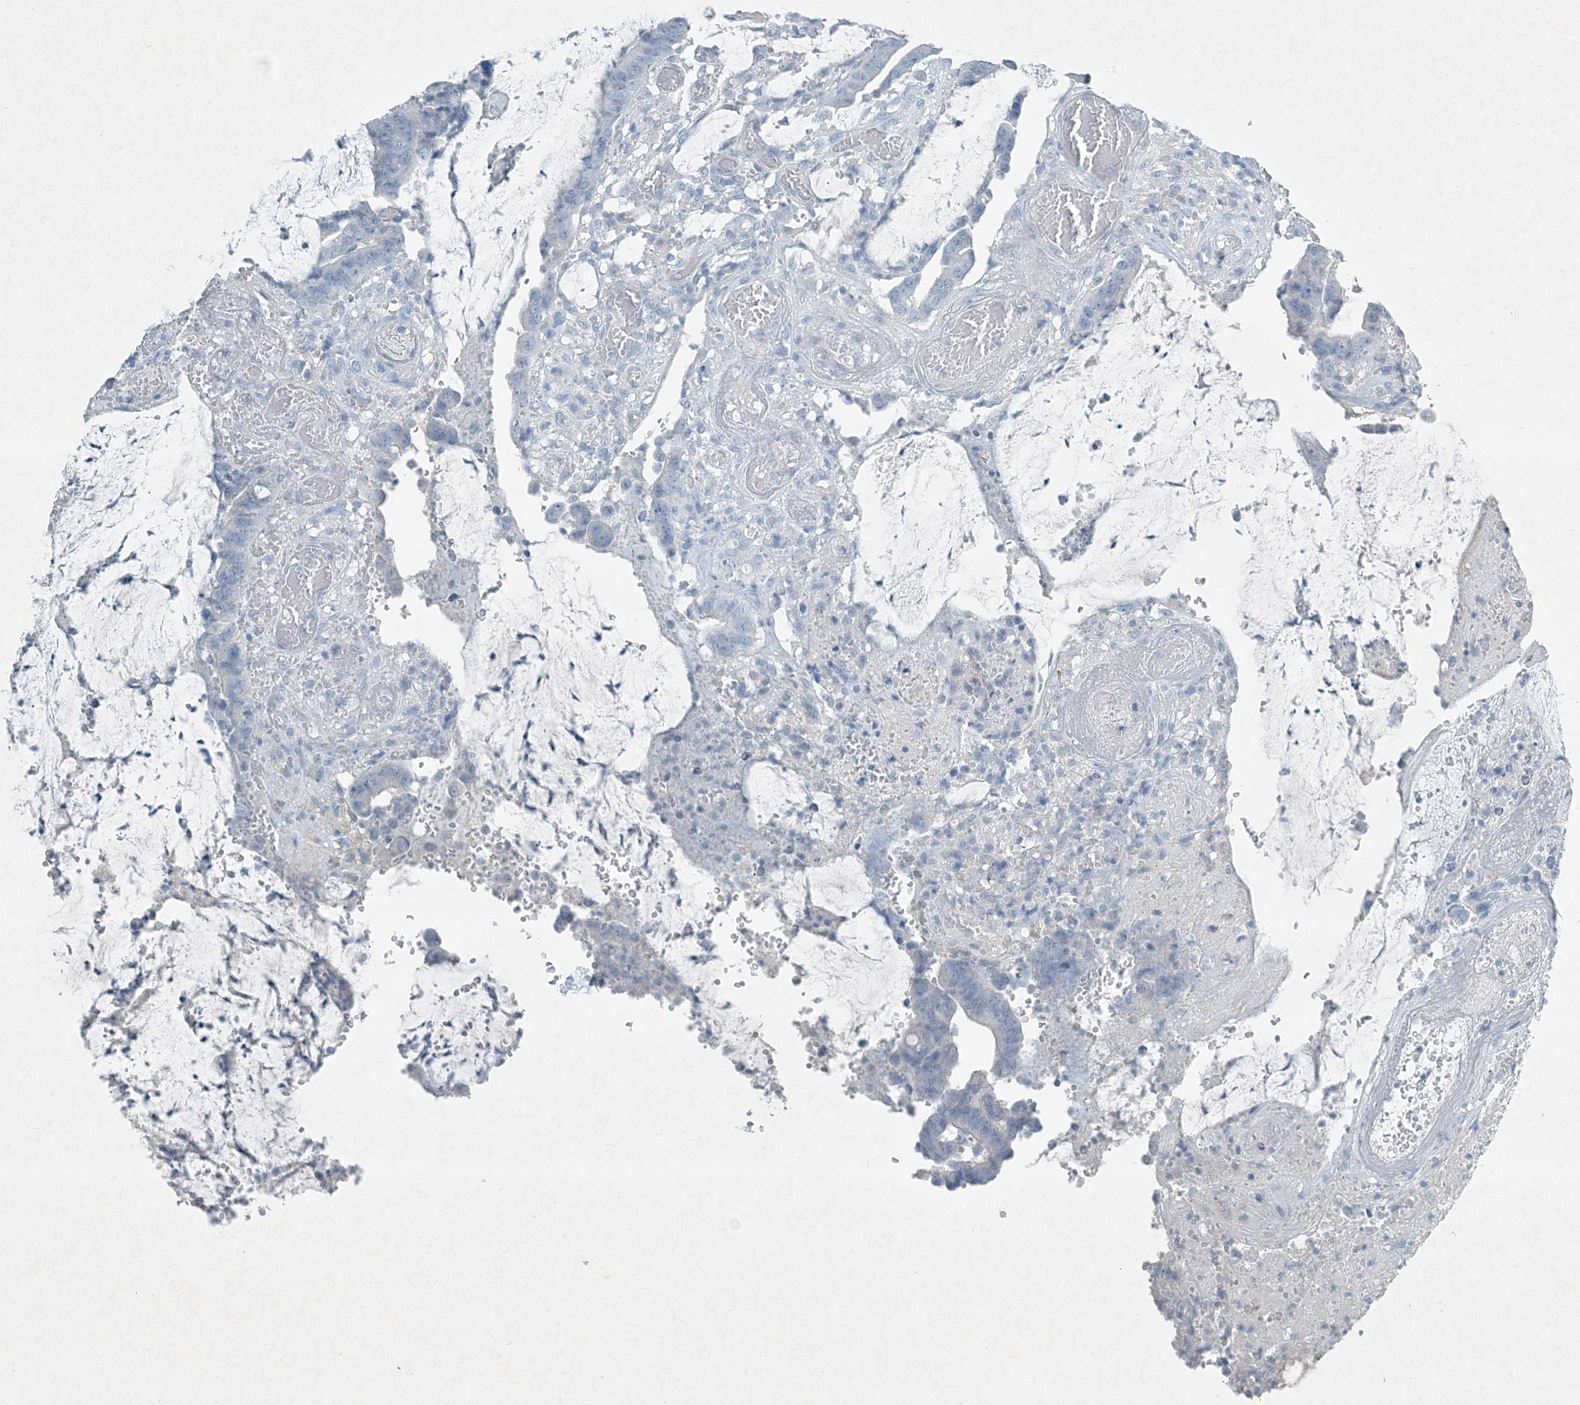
{"staining": {"intensity": "negative", "quantity": "none", "location": "none"}, "tissue": "colorectal cancer", "cell_type": "Tumor cells", "image_type": "cancer", "snomed": [{"axis": "morphology", "description": "Adenocarcinoma, NOS"}, {"axis": "topography", "description": "Rectum"}], "caption": "A photomicrograph of human colorectal cancer is negative for staining in tumor cells. (DAB (3,3'-diaminobenzidine) immunohistochemistry visualized using brightfield microscopy, high magnification).", "gene": "PGM5", "patient": {"sex": "female", "age": 66}}